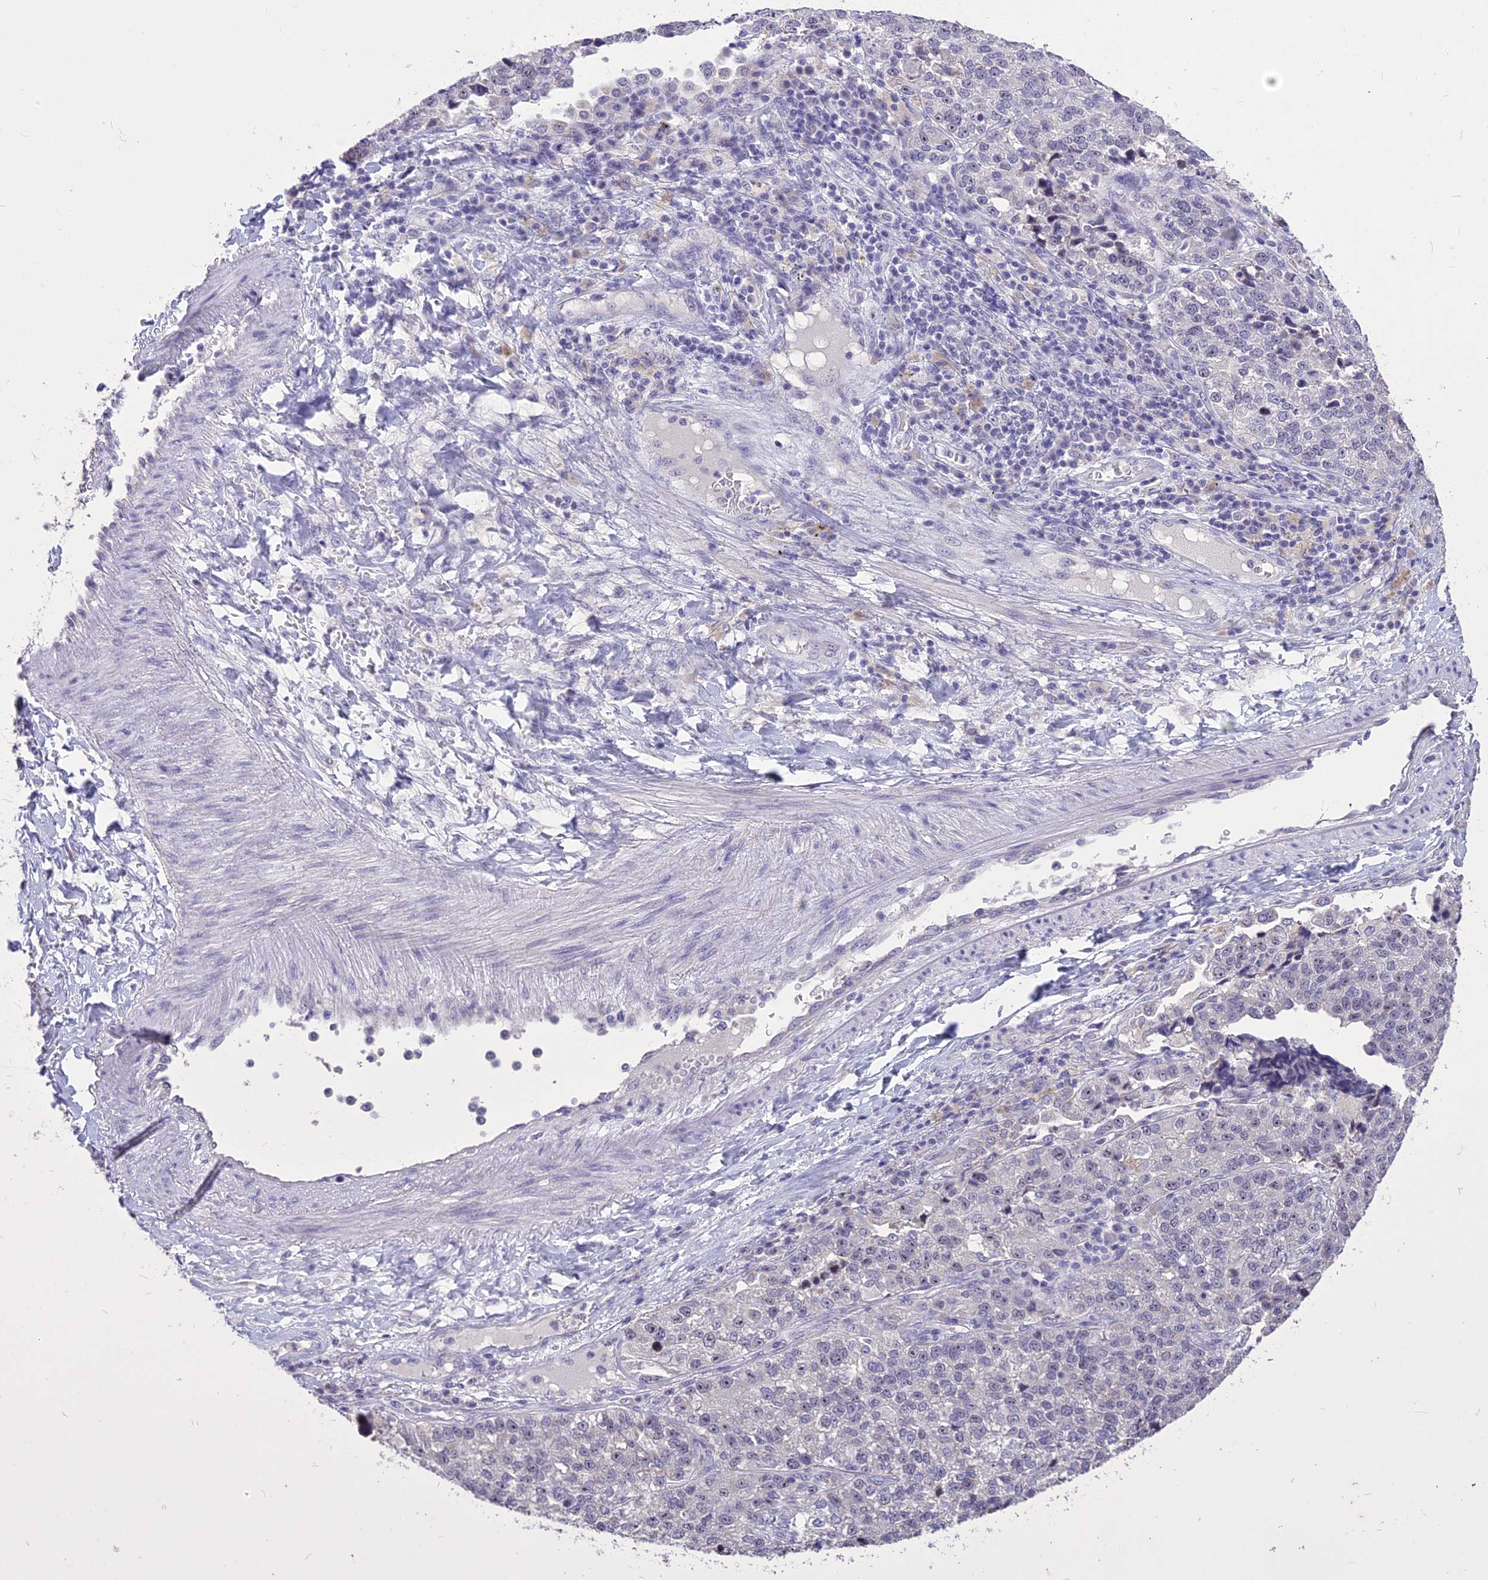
{"staining": {"intensity": "negative", "quantity": "none", "location": "none"}, "tissue": "lung cancer", "cell_type": "Tumor cells", "image_type": "cancer", "snomed": [{"axis": "morphology", "description": "Adenocarcinoma, NOS"}, {"axis": "topography", "description": "Lung"}], "caption": "IHC of human lung cancer (adenocarcinoma) reveals no staining in tumor cells.", "gene": "CMSS1", "patient": {"sex": "male", "age": 49}}